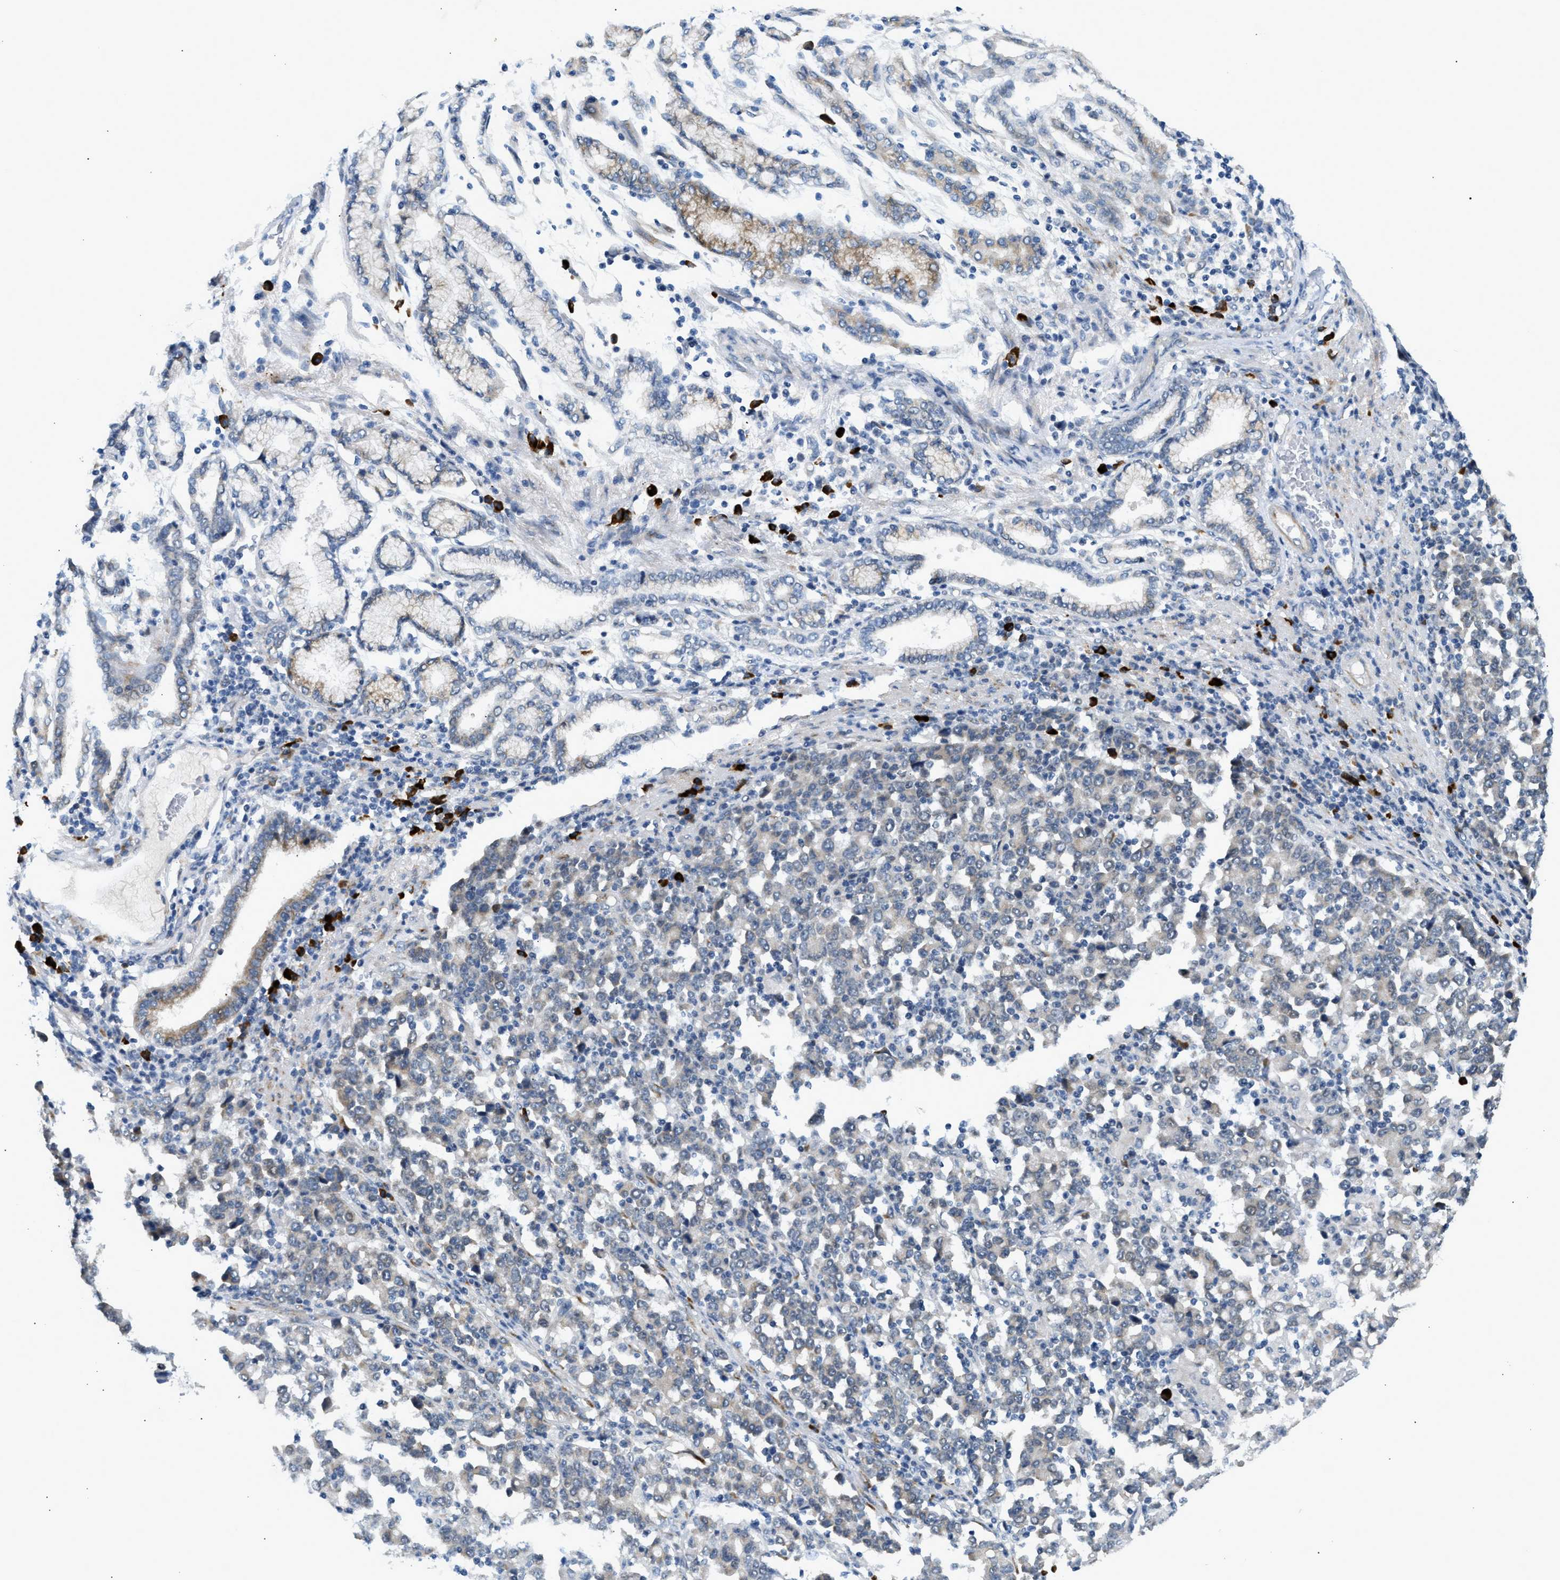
{"staining": {"intensity": "weak", "quantity": "<25%", "location": "cytoplasmic/membranous"}, "tissue": "stomach cancer", "cell_type": "Tumor cells", "image_type": "cancer", "snomed": [{"axis": "morphology", "description": "Adenocarcinoma, NOS"}, {"axis": "topography", "description": "Stomach, upper"}], "caption": "Tumor cells show no significant protein expression in stomach cancer (adenocarcinoma).", "gene": "KCNC2", "patient": {"sex": "male", "age": 69}}